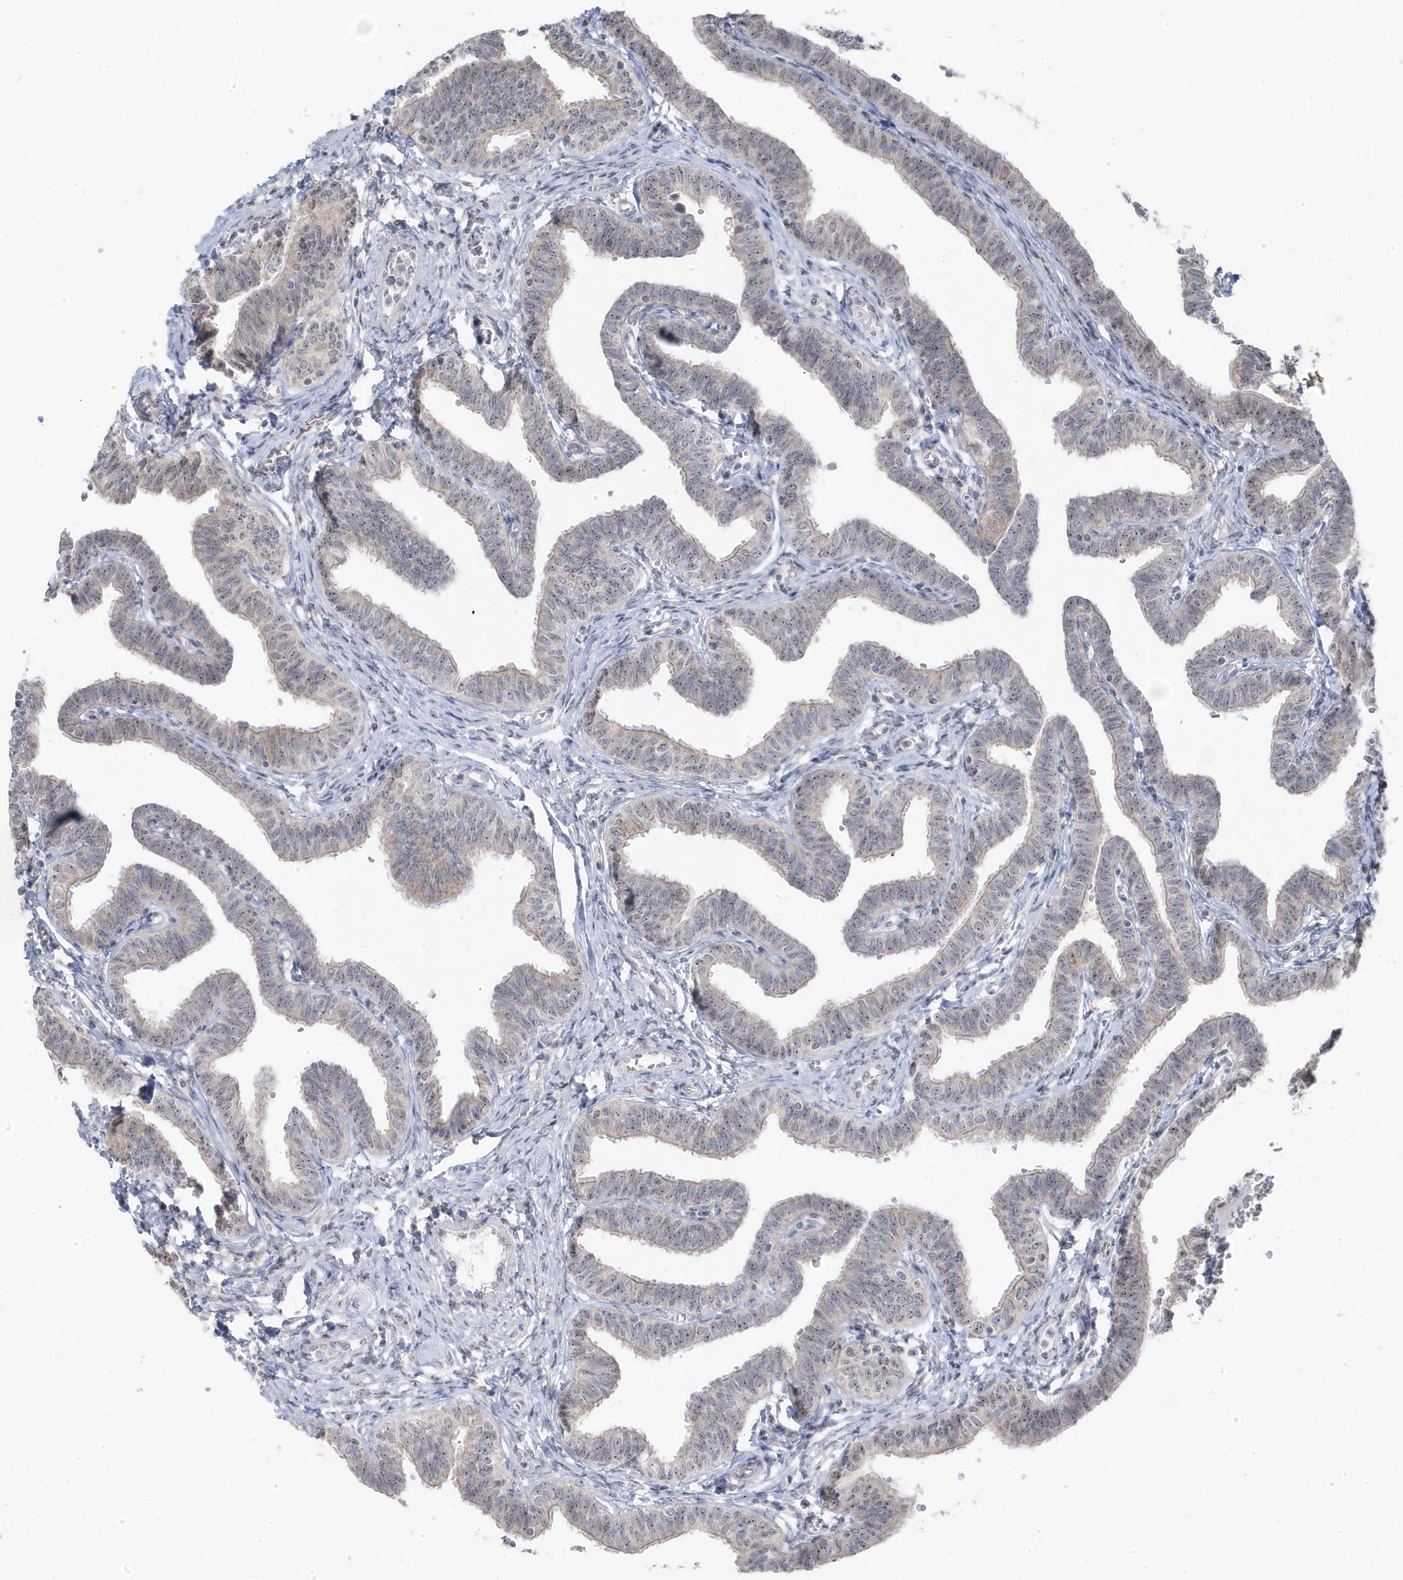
{"staining": {"intensity": "moderate", "quantity": "25%-75%", "location": "cytoplasmic/membranous,nuclear"}, "tissue": "fallopian tube", "cell_type": "Glandular cells", "image_type": "normal", "snomed": [{"axis": "morphology", "description": "Normal tissue, NOS"}, {"axis": "topography", "description": "Fallopian tube"}, {"axis": "topography", "description": "Ovary"}], "caption": "Fallopian tube stained with IHC demonstrates moderate cytoplasmic/membranous,nuclear expression in about 25%-75% of glandular cells.", "gene": "TSEN15", "patient": {"sex": "female", "age": 23}}